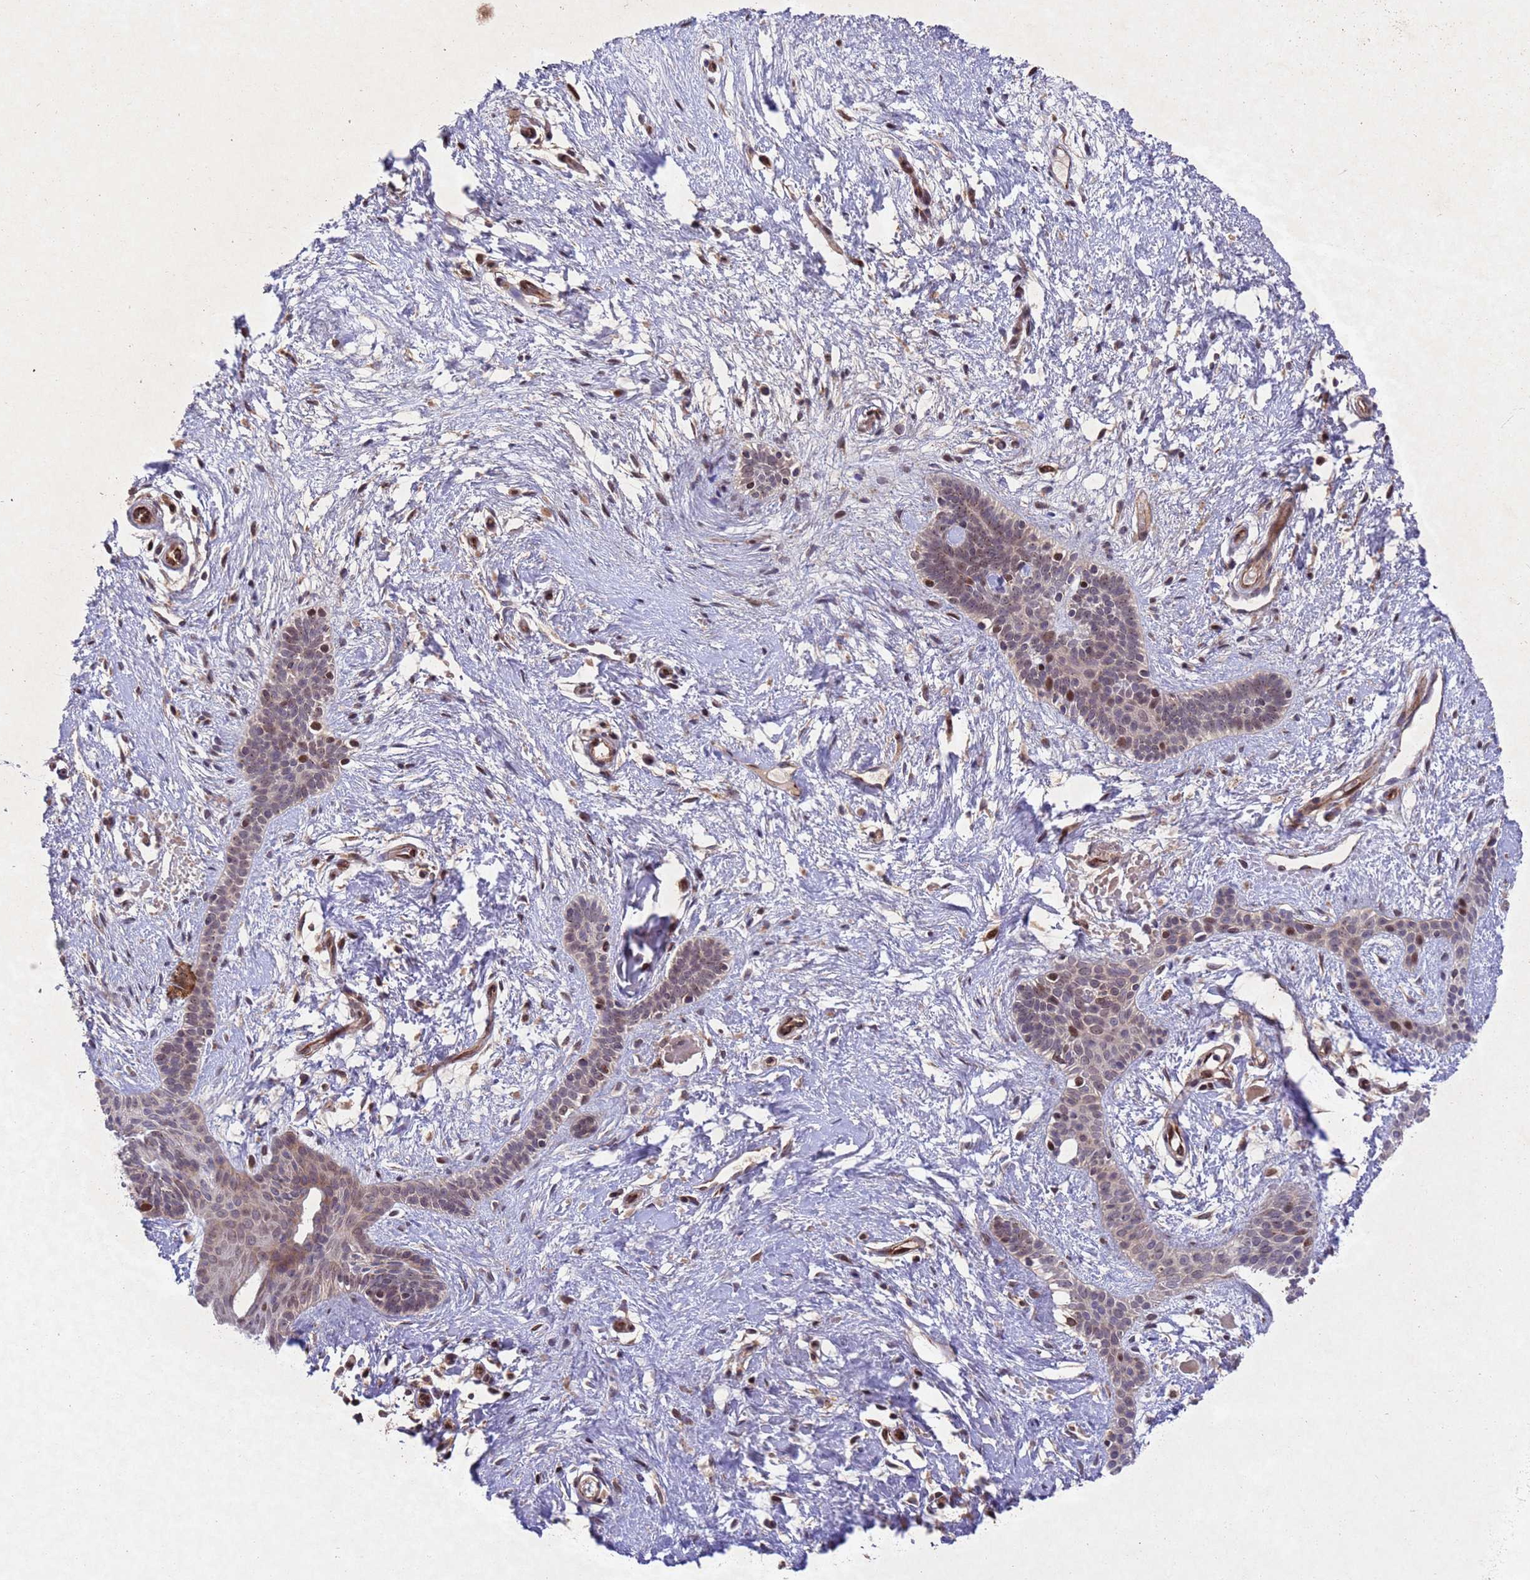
{"staining": {"intensity": "moderate", "quantity": "25%-75%", "location": "nuclear"}, "tissue": "skin cancer", "cell_type": "Tumor cells", "image_type": "cancer", "snomed": [{"axis": "morphology", "description": "Basal cell carcinoma"}, {"axis": "topography", "description": "Skin"}], "caption": "Protein analysis of basal cell carcinoma (skin) tissue reveals moderate nuclear positivity in about 25%-75% of tumor cells. The staining was performed using DAB to visualize the protein expression in brown, while the nuclei were stained in blue with hematoxylin (Magnification: 20x).", "gene": "TBK1", "patient": {"sex": "male", "age": 78}}